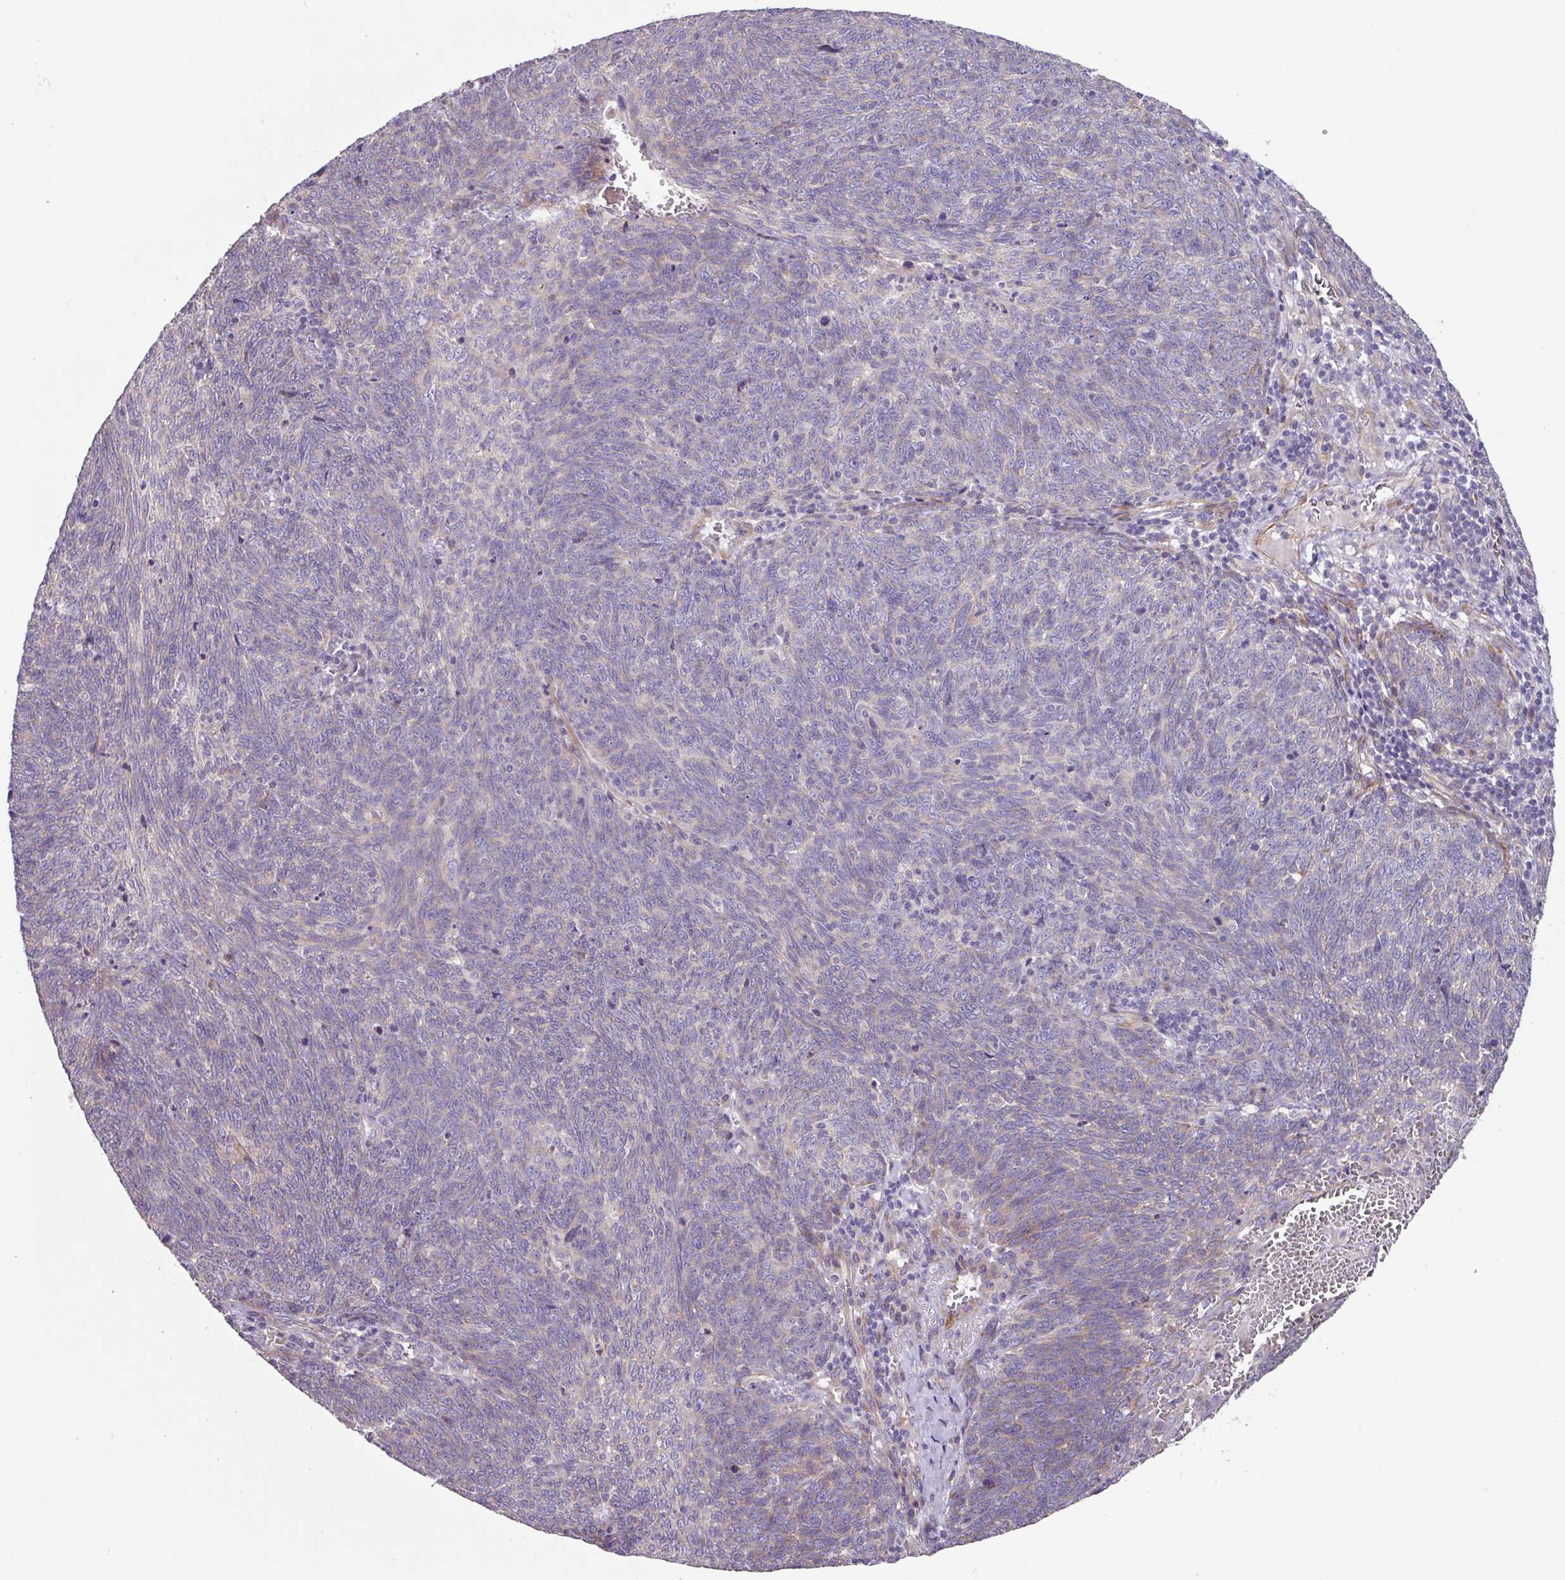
{"staining": {"intensity": "negative", "quantity": "none", "location": "none"}, "tissue": "lung cancer", "cell_type": "Tumor cells", "image_type": "cancer", "snomed": [{"axis": "morphology", "description": "Squamous cell carcinoma, NOS"}, {"axis": "topography", "description": "Lung"}], "caption": "IHC of human lung squamous cell carcinoma reveals no positivity in tumor cells.", "gene": "MRRF", "patient": {"sex": "female", "age": 72}}